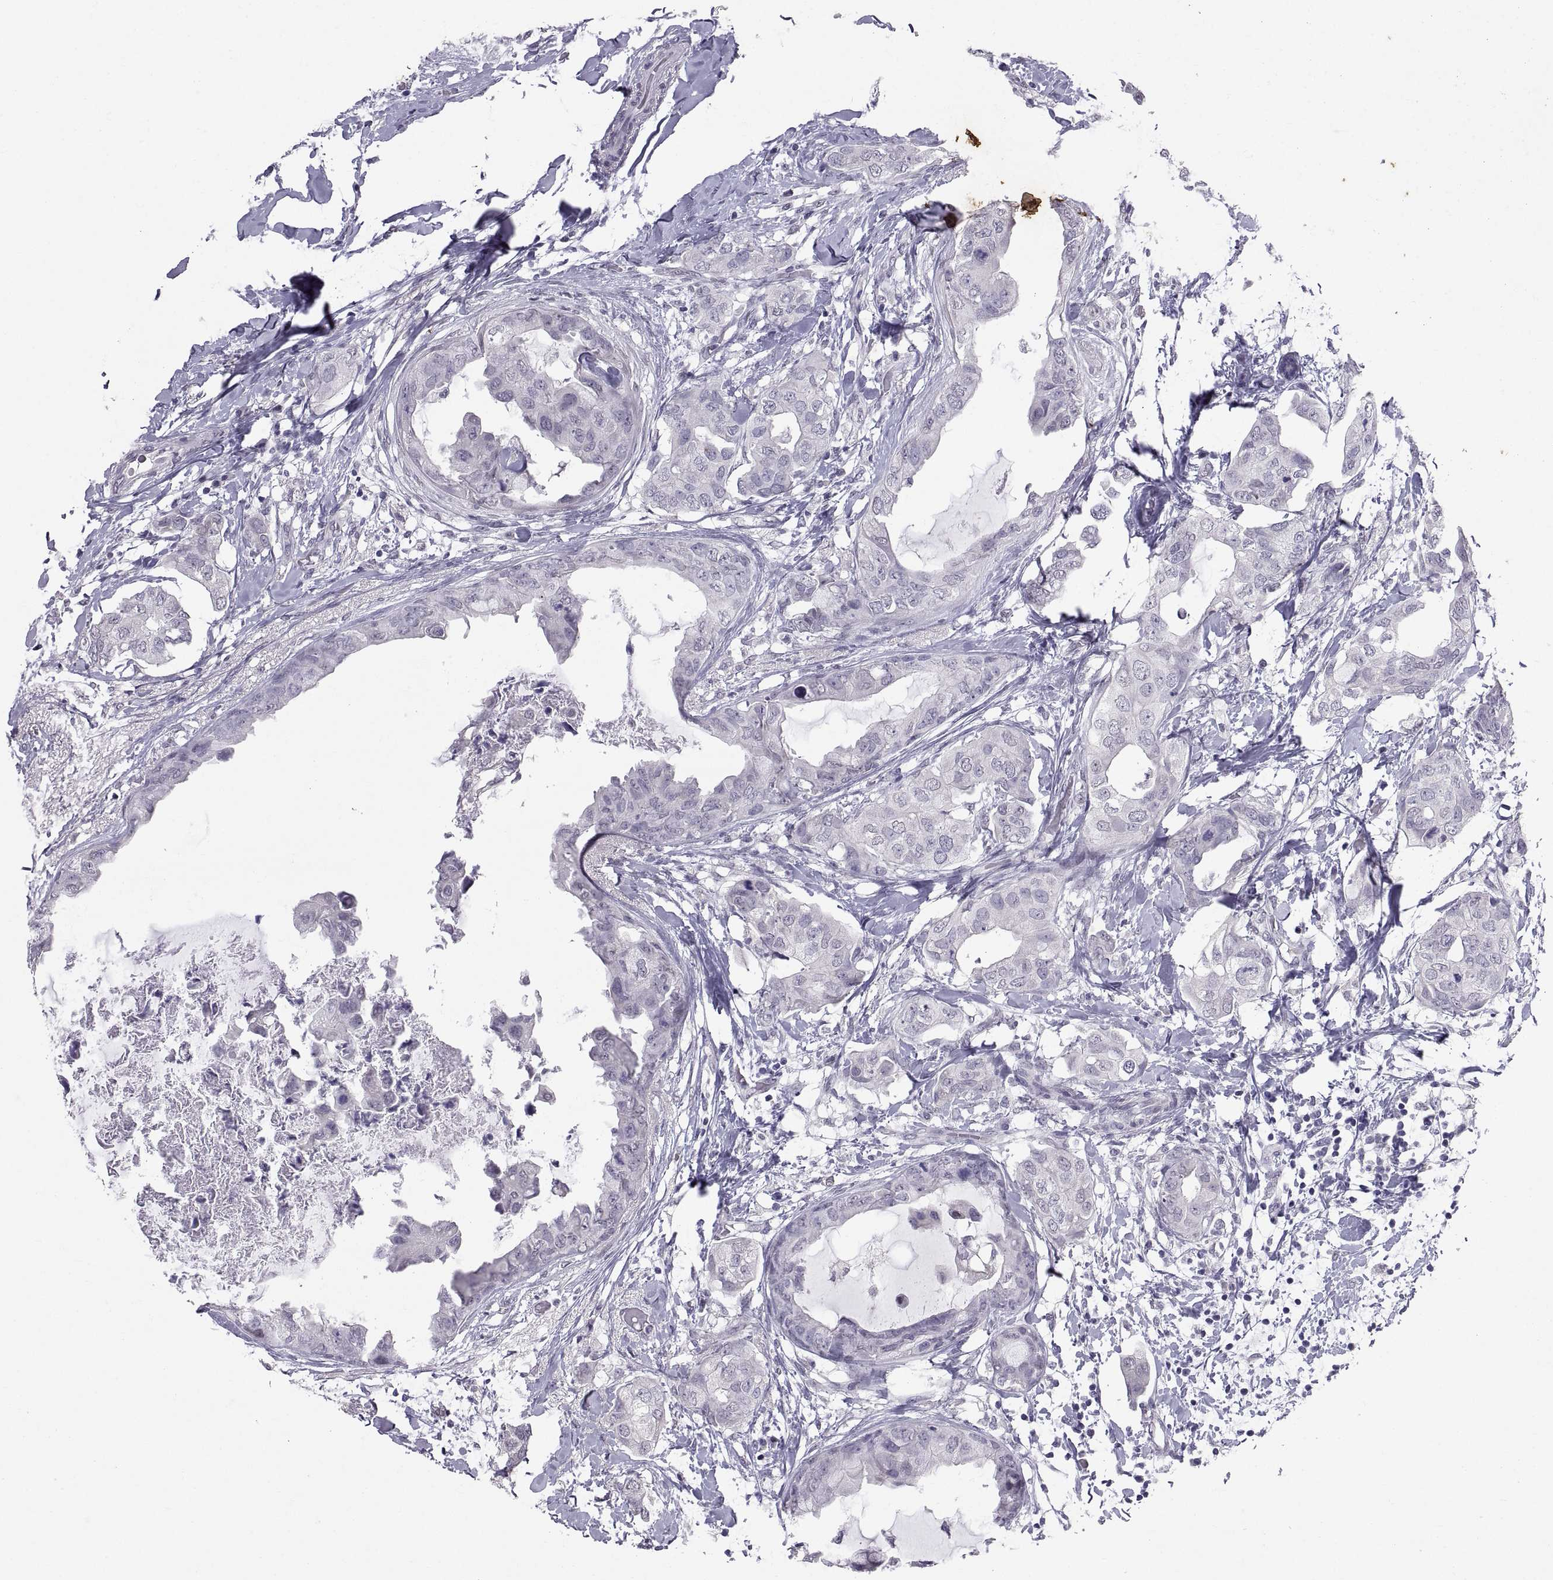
{"staining": {"intensity": "negative", "quantity": "none", "location": "none"}, "tissue": "breast cancer", "cell_type": "Tumor cells", "image_type": "cancer", "snomed": [{"axis": "morphology", "description": "Normal tissue, NOS"}, {"axis": "morphology", "description": "Duct carcinoma"}, {"axis": "topography", "description": "Breast"}], "caption": "DAB (3,3'-diaminobenzidine) immunohistochemical staining of breast cancer displays no significant positivity in tumor cells.", "gene": "KRT77", "patient": {"sex": "female", "age": 40}}